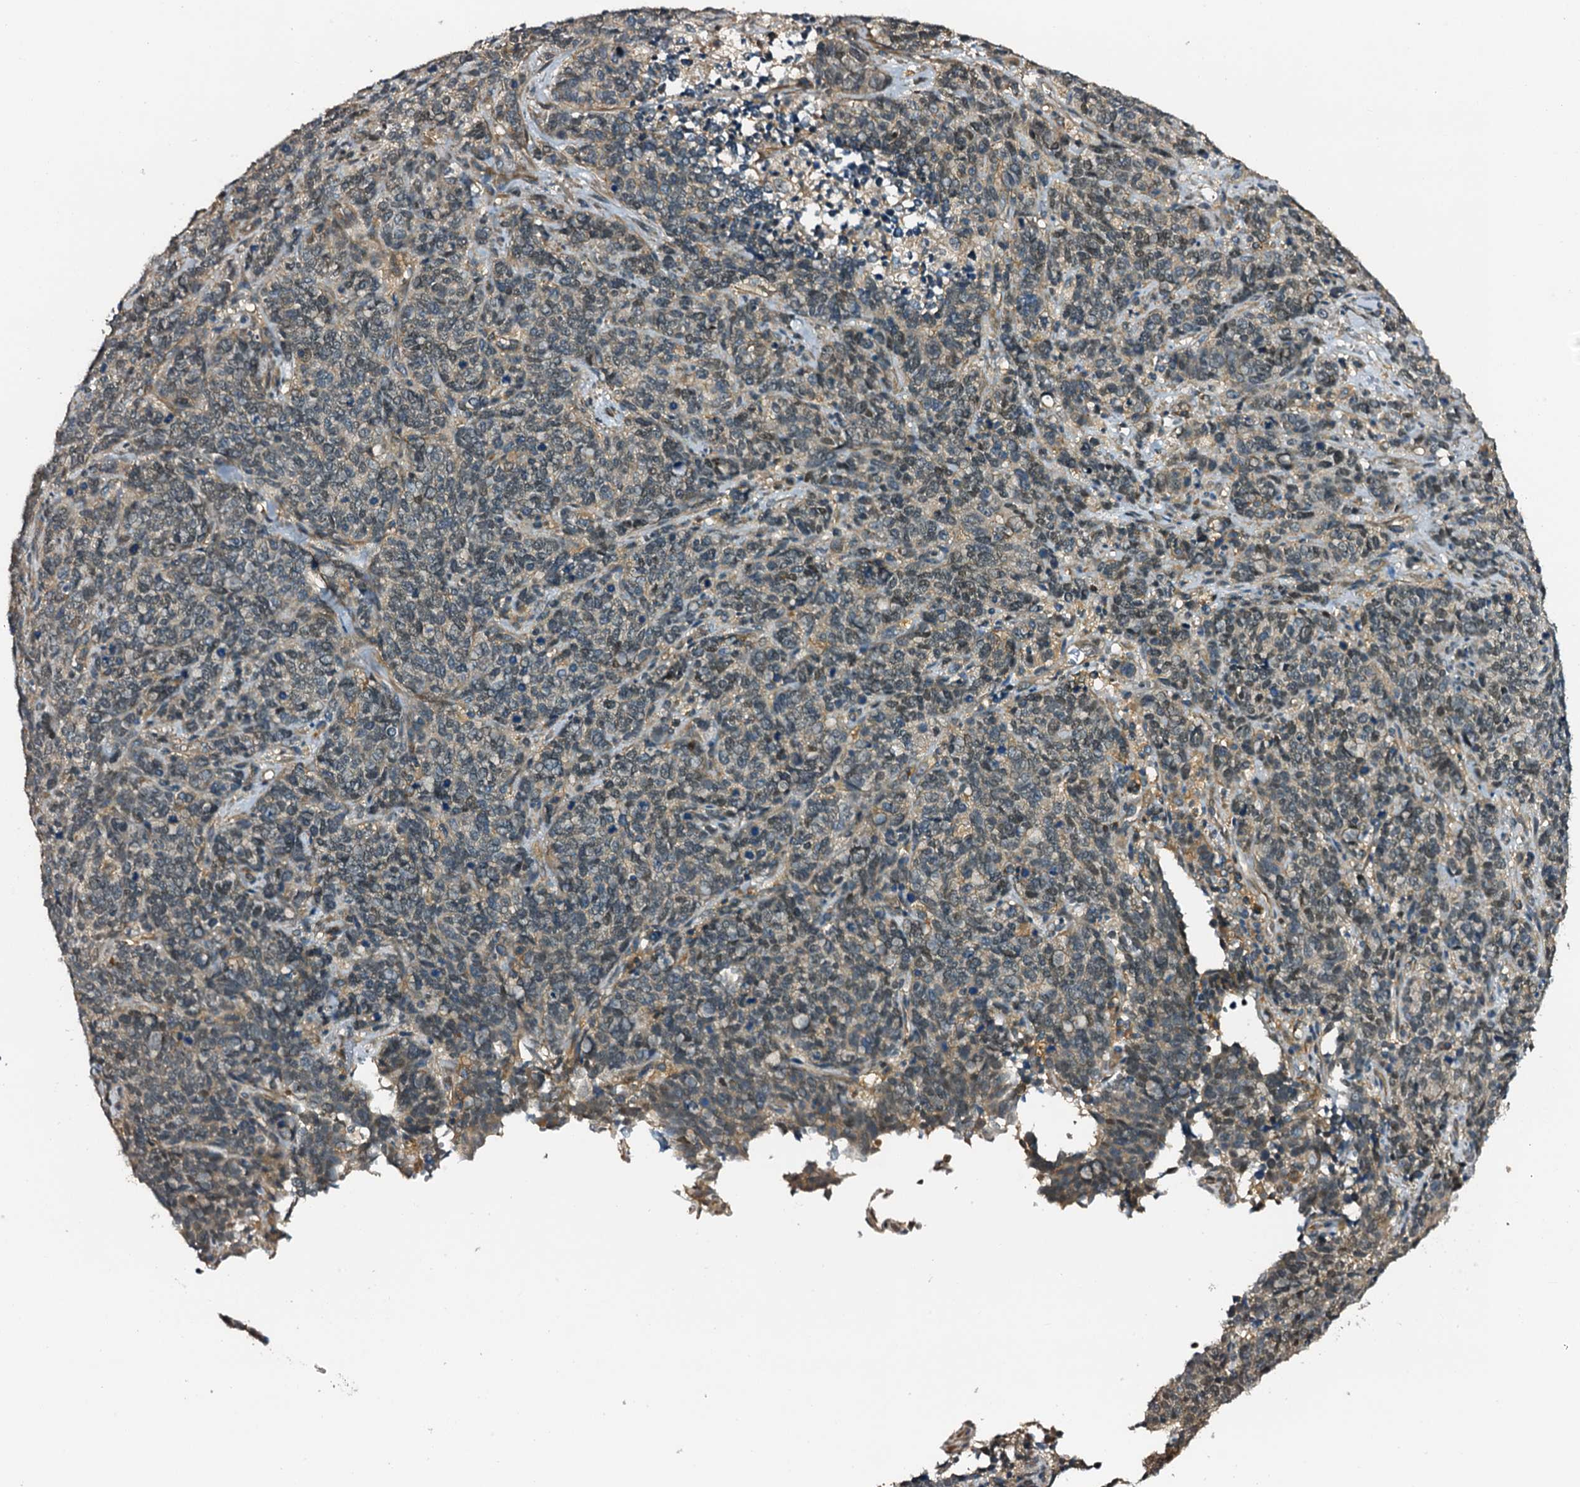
{"staining": {"intensity": "weak", "quantity": "25%-75%", "location": "cytoplasmic/membranous,nuclear"}, "tissue": "cervical cancer", "cell_type": "Tumor cells", "image_type": "cancer", "snomed": [{"axis": "morphology", "description": "Squamous cell carcinoma, NOS"}, {"axis": "topography", "description": "Cervix"}], "caption": "Immunohistochemistry (IHC) of human cervical squamous cell carcinoma demonstrates low levels of weak cytoplasmic/membranous and nuclear expression in approximately 25%-75% of tumor cells.", "gene": "DUOXA1", "patient": {"sex": "female", "age": 60}}